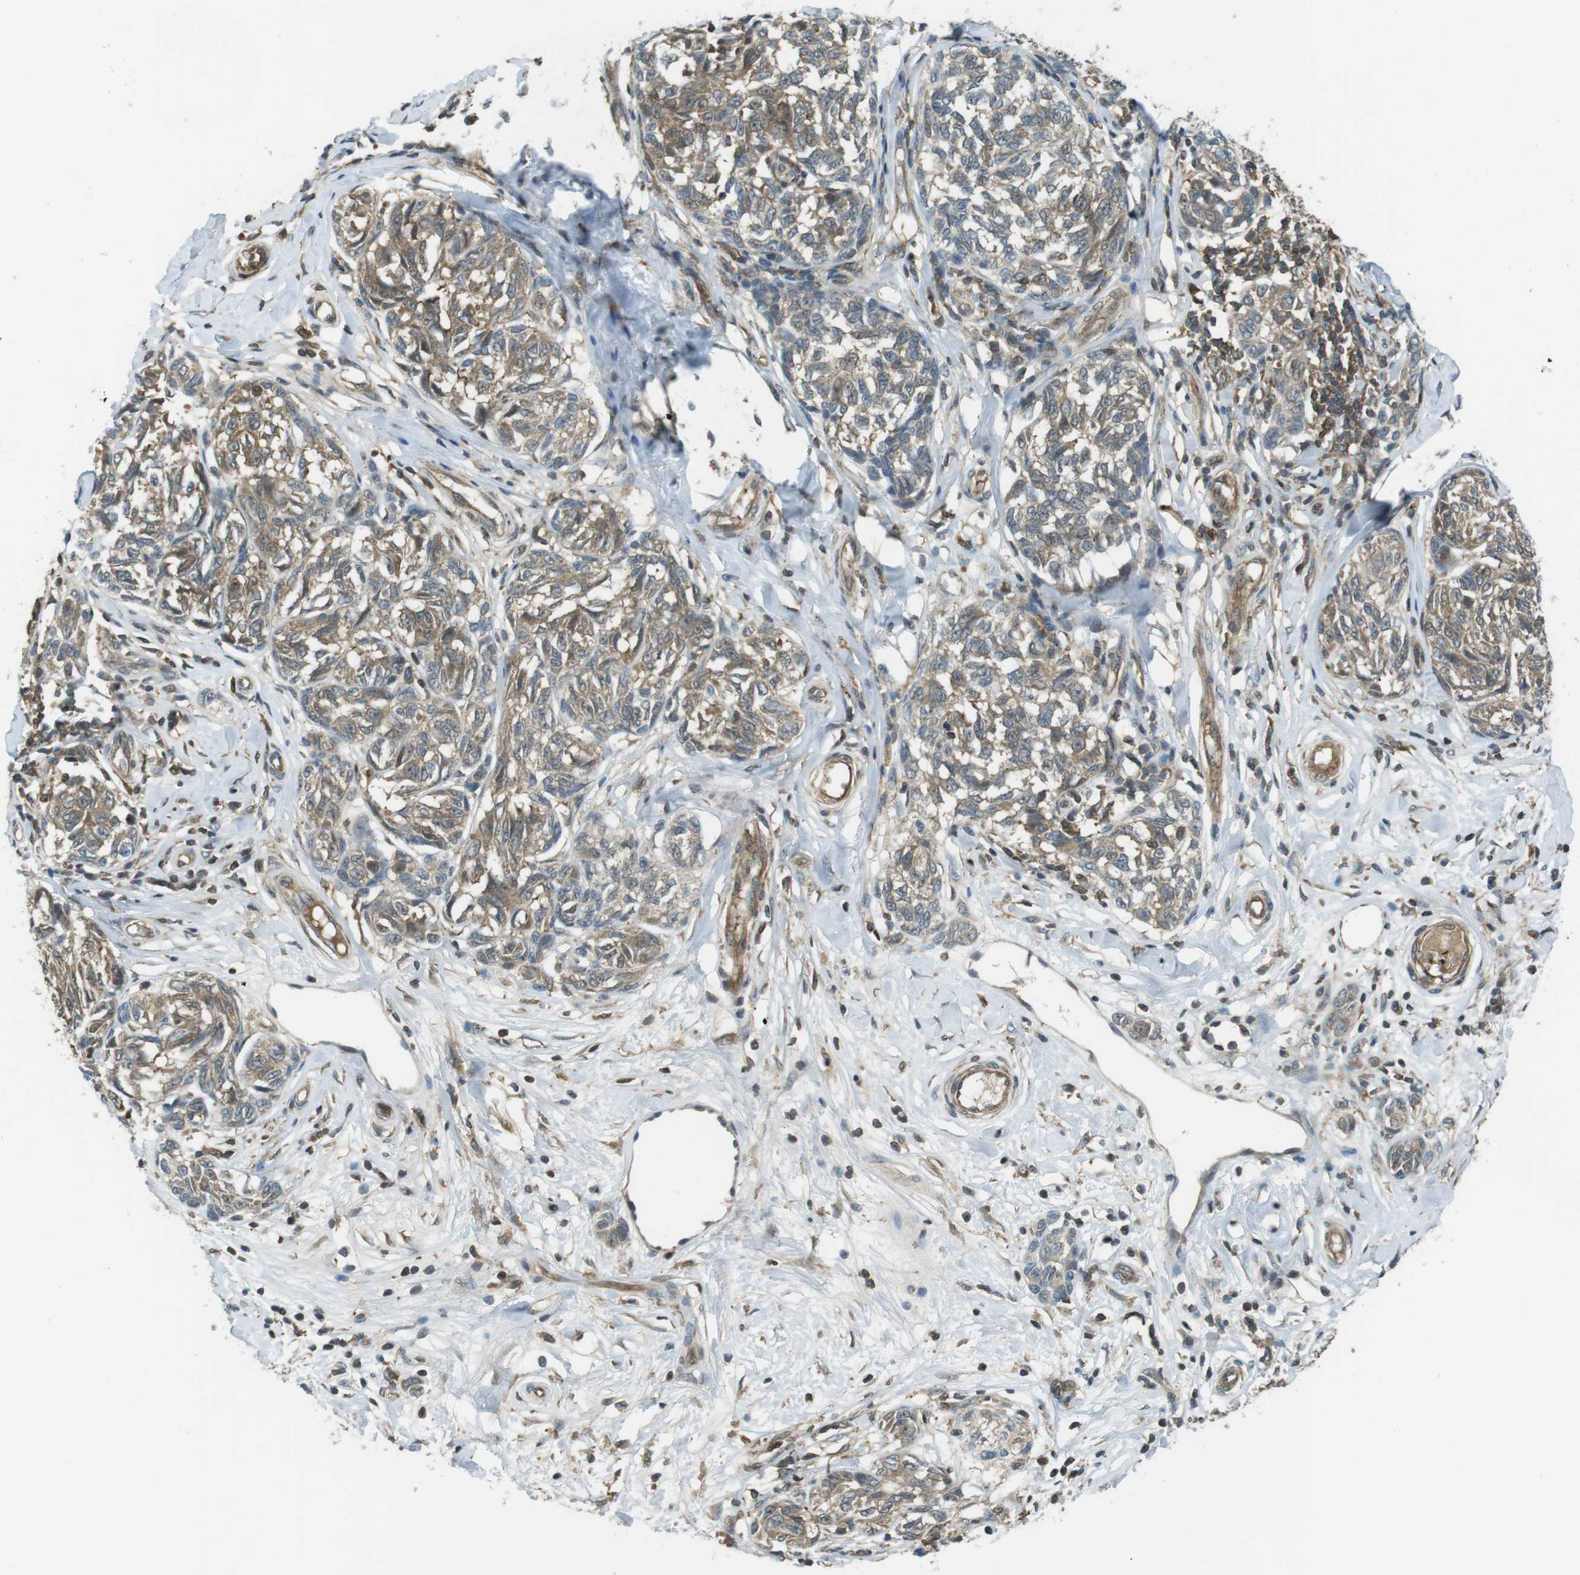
{"staining": {"intensity": "moderate", "quantity": ">75%", "location": "cytoplasmic/membranous"}, "tissue": "melanoma", "cell_type": "Tumor cells", "image_type": "cancer", "snomed": [{"axis": "morphology", "description": "Malignant melanoma, NOS"}, {"axis": "topography", "description": "Skin"}], "caption": "There is medium levels of moderate cytoplasmic/membranous staining in tumor cells of malignant melanoma, as demonstrated by immunohistochemical staining (brown color).", "gene": "LRRC3B", "patient": {"sex": "female", "age": 64}}